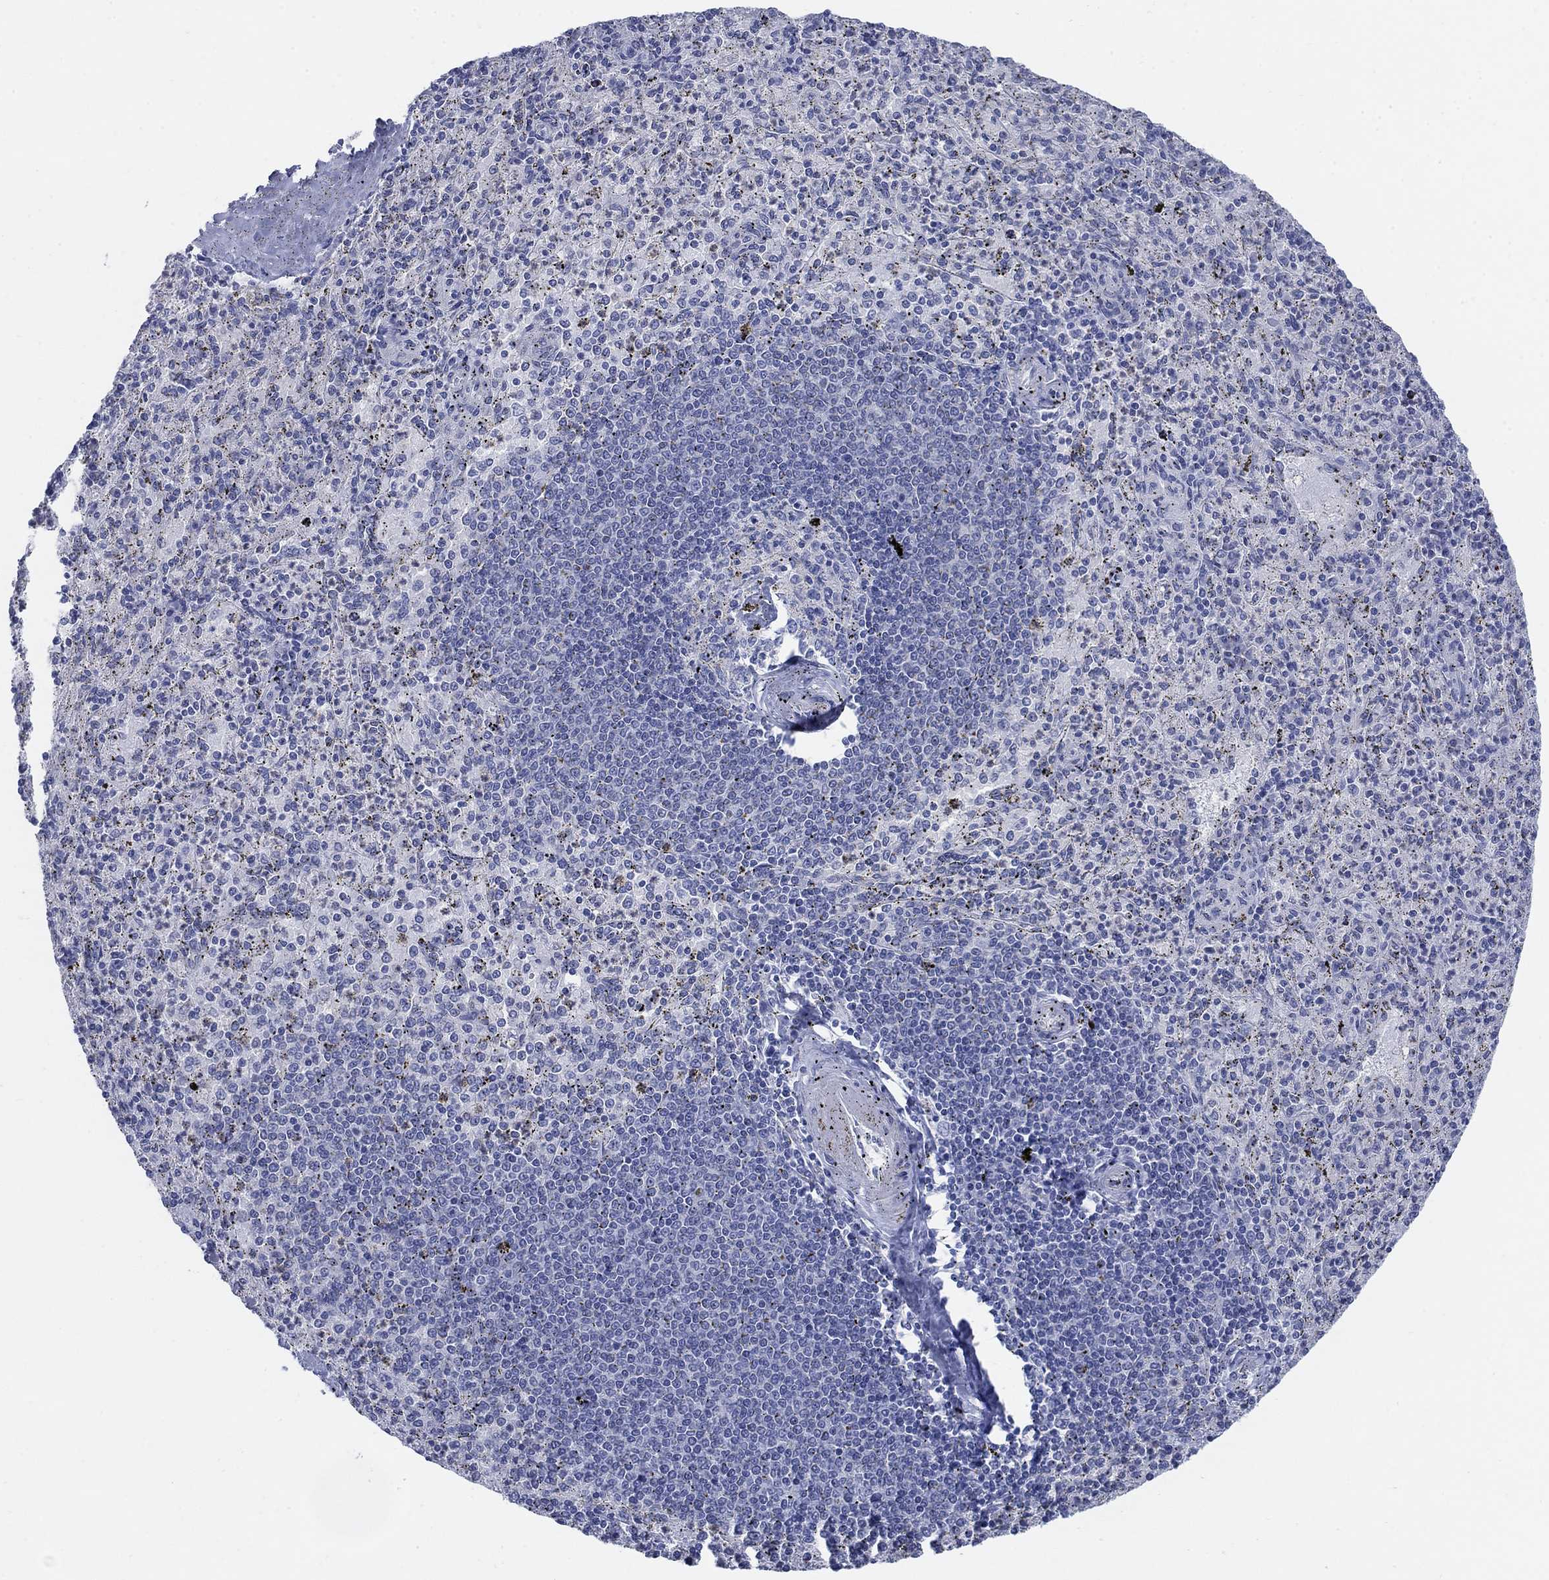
{"staining": {"intensity": "negative", "quantity": "none", "location": "none"}, "tissue": "spleen", "cell_type": "Cells in red pulp", "image_type": "normal", "snomed": [{"axis": "morphology", "description": "Normal tissue, NOS"}, {"axis": "topography", "description": "Spleen"}], "caption": "Unremarkable spleen was stained to show a protein in brown. There is no significant expression in cells in red pulp. Brightfield microscopy of immunohistochemistry stained with DAB (3,3'-diaminobenzidine) (brown) and hematoxylin (blue), captured at high magnification.", "gene": "SCCPDH", "patient": {"sex": "male", "age": 60}}